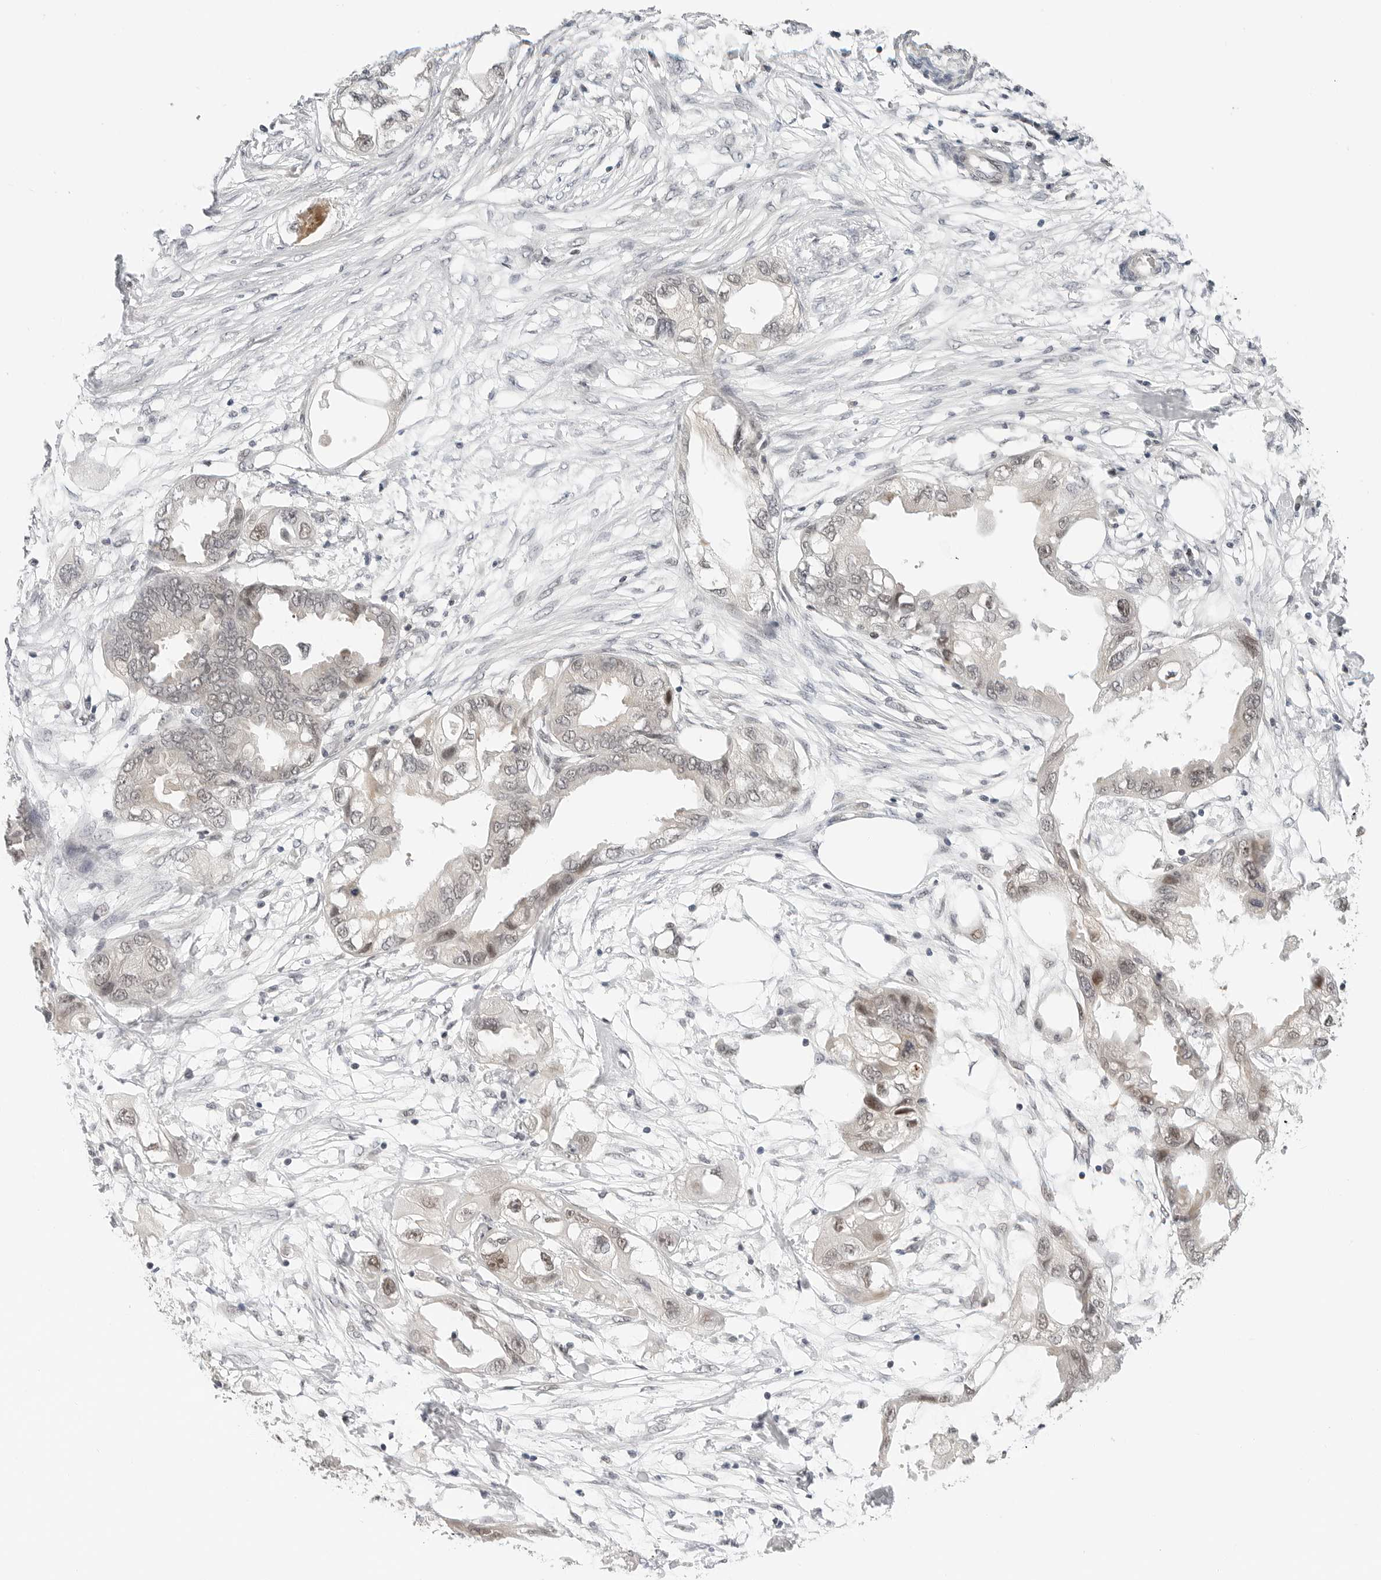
{"staining": {"intensity": "weak", "quantity": "<25%", "location": "nuclear"}, "tissue": "endometrial cancer", "cell_type": "Tumor cells", "image_type": "cancer", "snomed": [{"axis": "morphology", "description": "Adenocarcinoma, NOS"}, {"axis": "morphology", "description": "Adenocarcinoma, metastatic, NOS"}, {"axis": "topography", "description": "Adipose tissue"}, {"axis": "topography", "description": "Endometrium"}], "caption": "DAB immunohistochemical staining of human endometrial cancer (metastatic adenocarcinoma) shows no significant expression in tumor cells.", "gene": "TSEN2", "patient": {"sex": "female", "age": 67}}